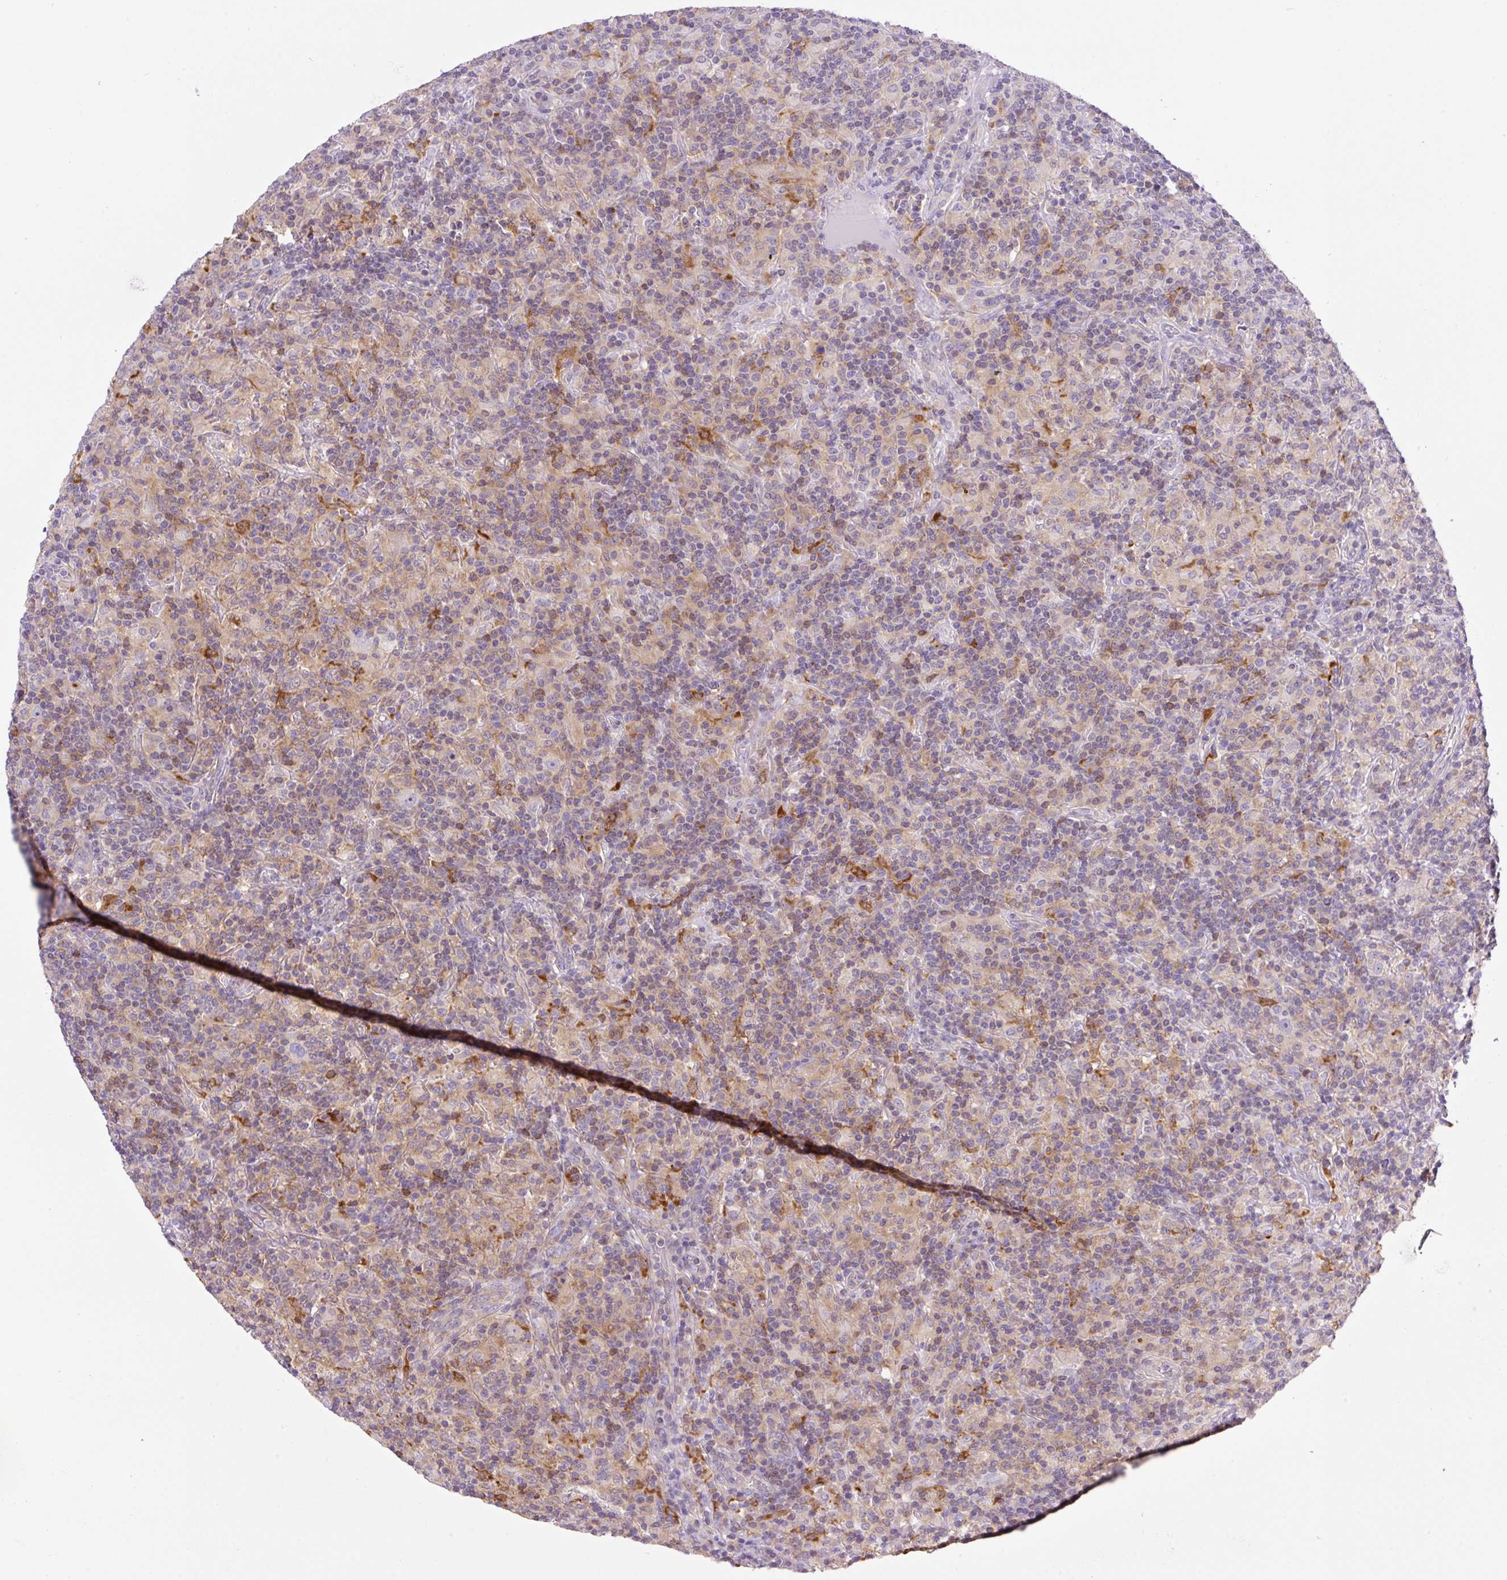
{"staining": {"intensity": "negative", "quantity": "none", "location": "none"}, "tissue": "lymphoma", "cell_type": "Tumor cells", "image_type": "cancer", "snomed": [{"axis": "morphology", "description": "Hodgkin's disease, NOS"}, {"axis": "topography", "description": "Lymph node"}], "caption": "Immunohistochemistry (IHC) image of human lymphoma stained for a protein (brown), which exhibits no positivity in tumor cells.", "gene": "CAMK2B", "patient": {"sex": "male", "age": 70}}